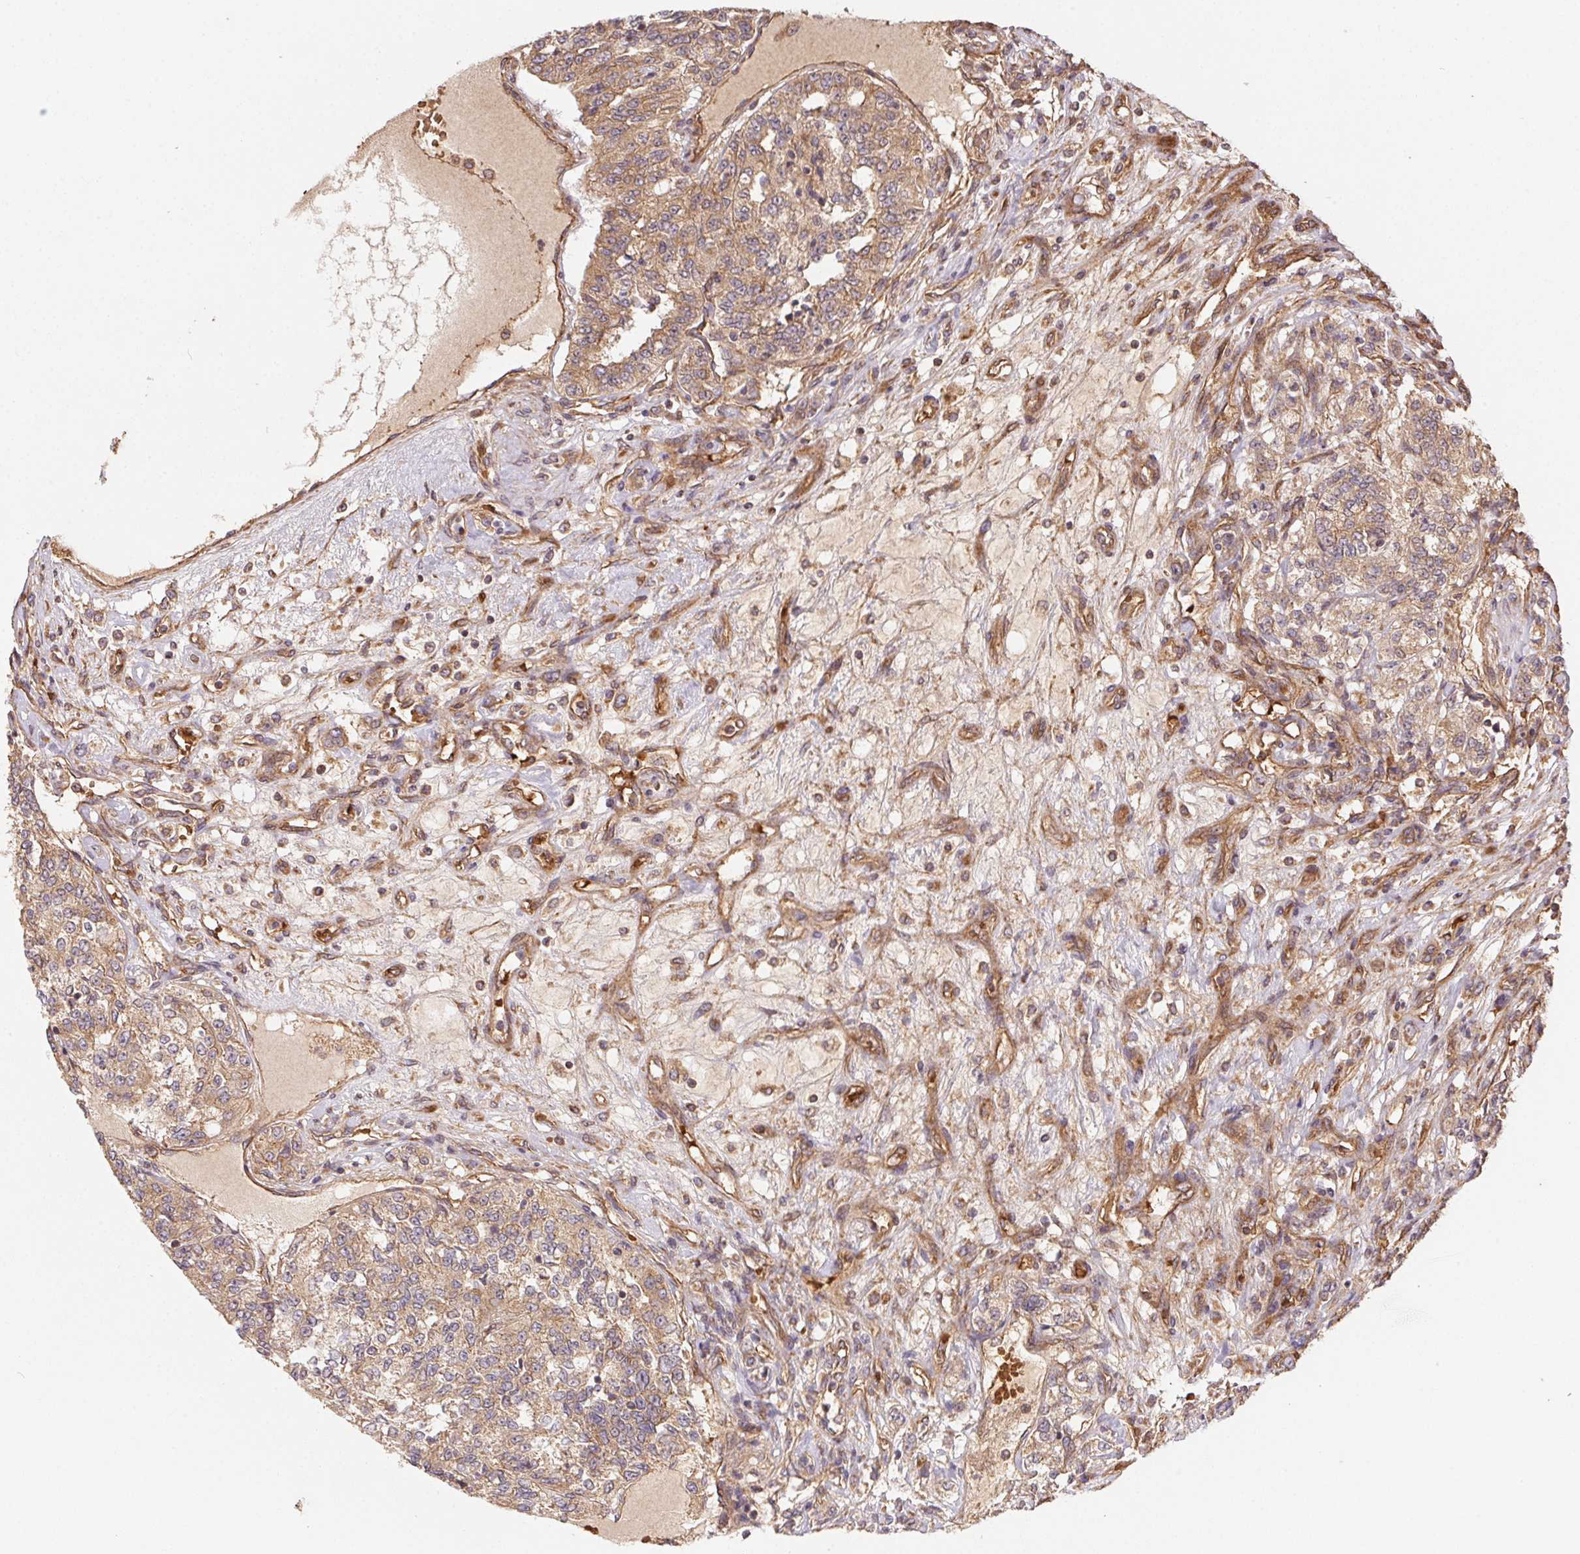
{"staining": {"intensity": "weak", "quantity": ">75%", "location": "cytoplasmic/membranous"}, "tissue": "renal cancer", "cell_type": "Tumor cells", "image_type": "cancer", "snomed": [{"axis": "morphology", "description": "Adenocarcinoma, NOS"}, {"axis": "topography", "description": "Kidney"}], "caption": "The photomicrograph exhibits a brown stain indicating the presence of a protein in the cytoplasmic/membranous of tumor cells in renal cancer (adenocarcinoma). Ihc stains the protein of interest in brown and the nuclei are stained blue.", "gene": "USE1", "patient": {"sex": "female", "age": 63}}